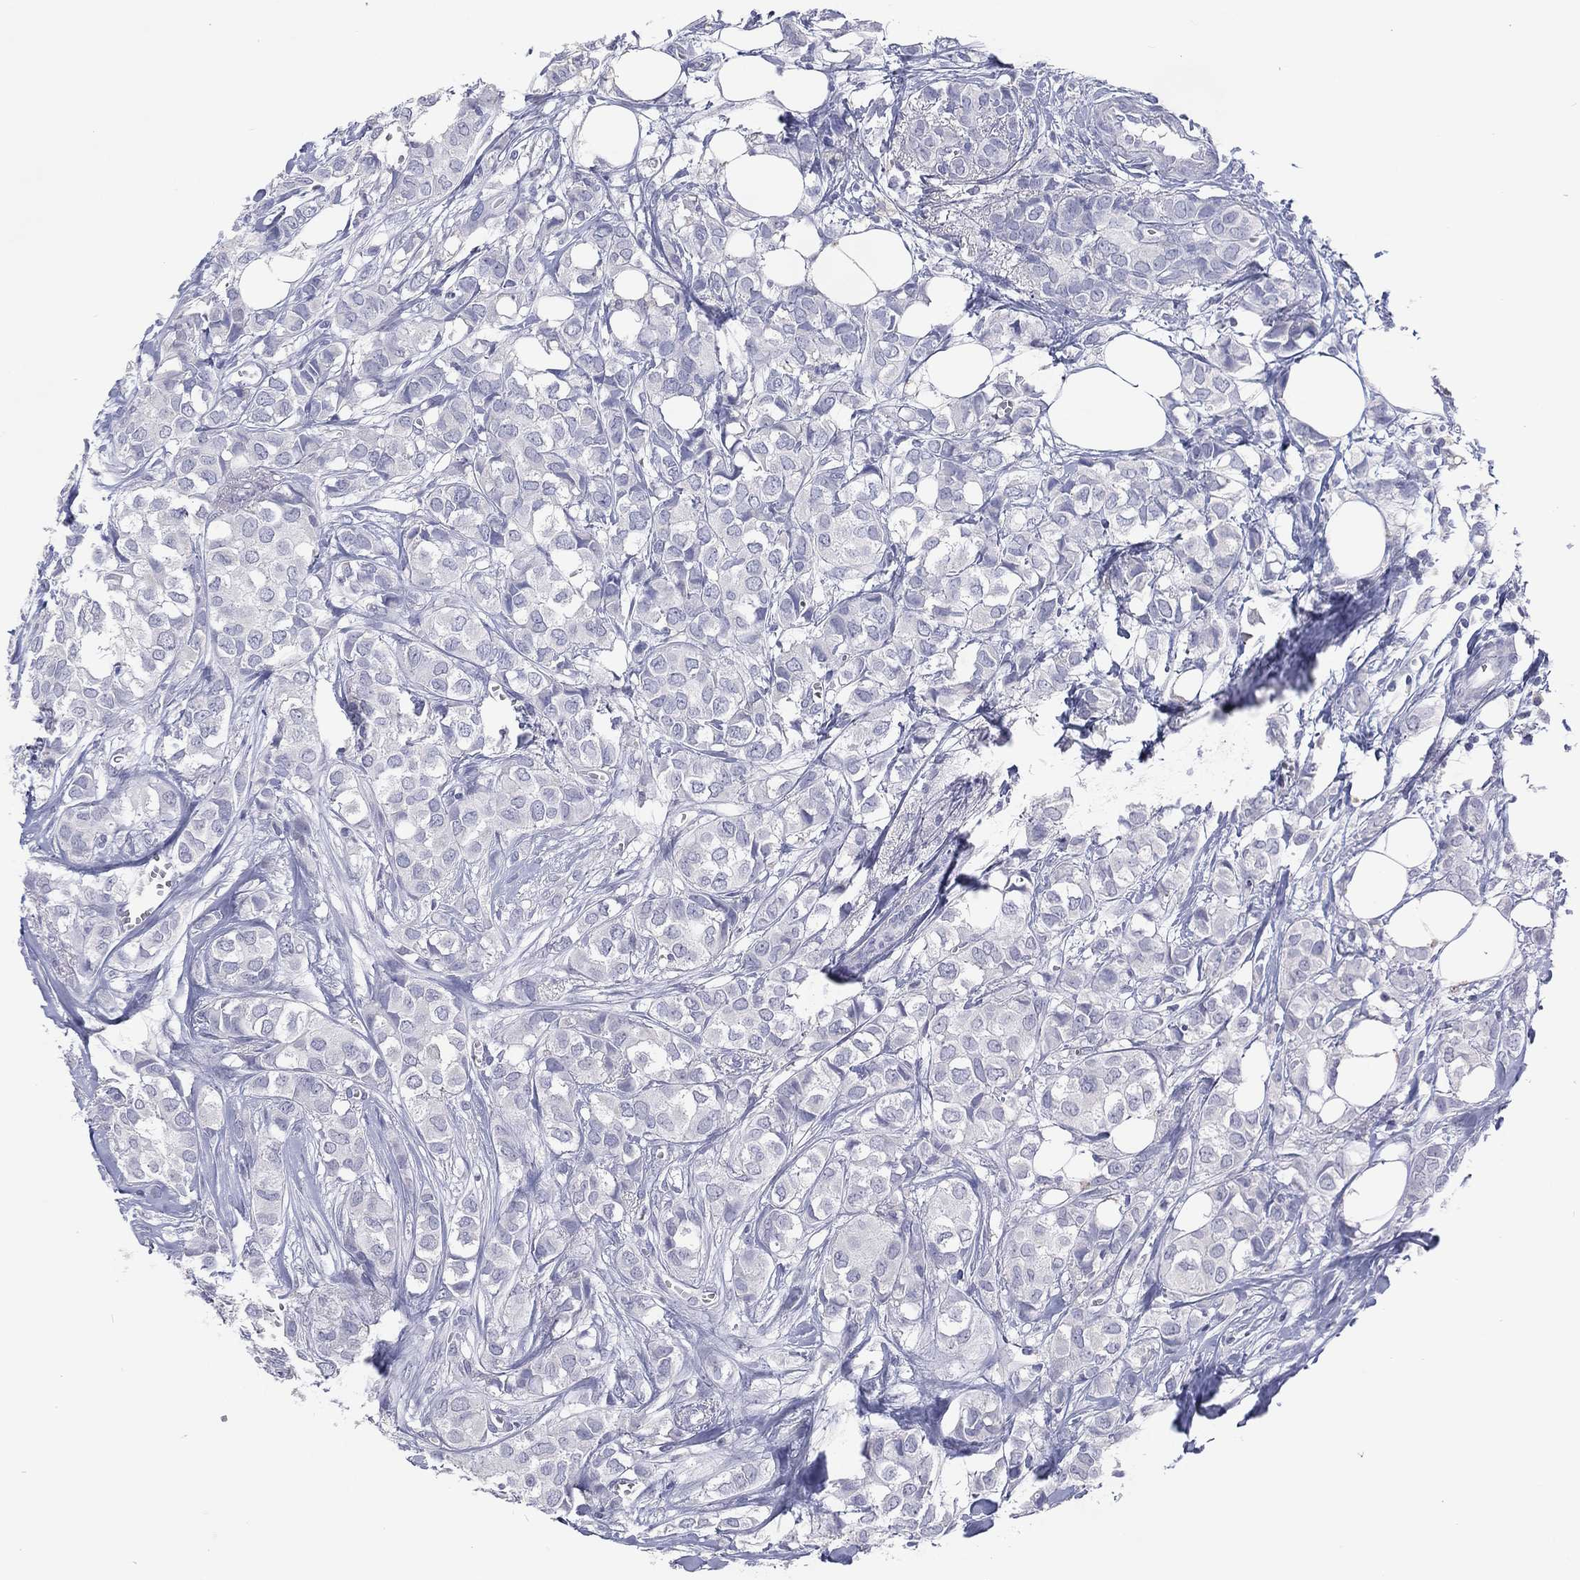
{"staining": {"intensity": "negative", "quantity": "none", "location": "none"}, "tissue": "breast cancer", "cell_type": "Tumor cells", "image_type": "cancer", "snomed": [{"axis": "morphology", "description": "Duct carcinoma"}, {"axis": "topography", "description": "Breast"}], "caption": "High power microscopy micrograph of an IHC image of breast cancer (intraductal carcinoma), revealing no significant staining in tumor cells.", "gene": "KRT35", "patient": {"sex": "female", "age": 85}}